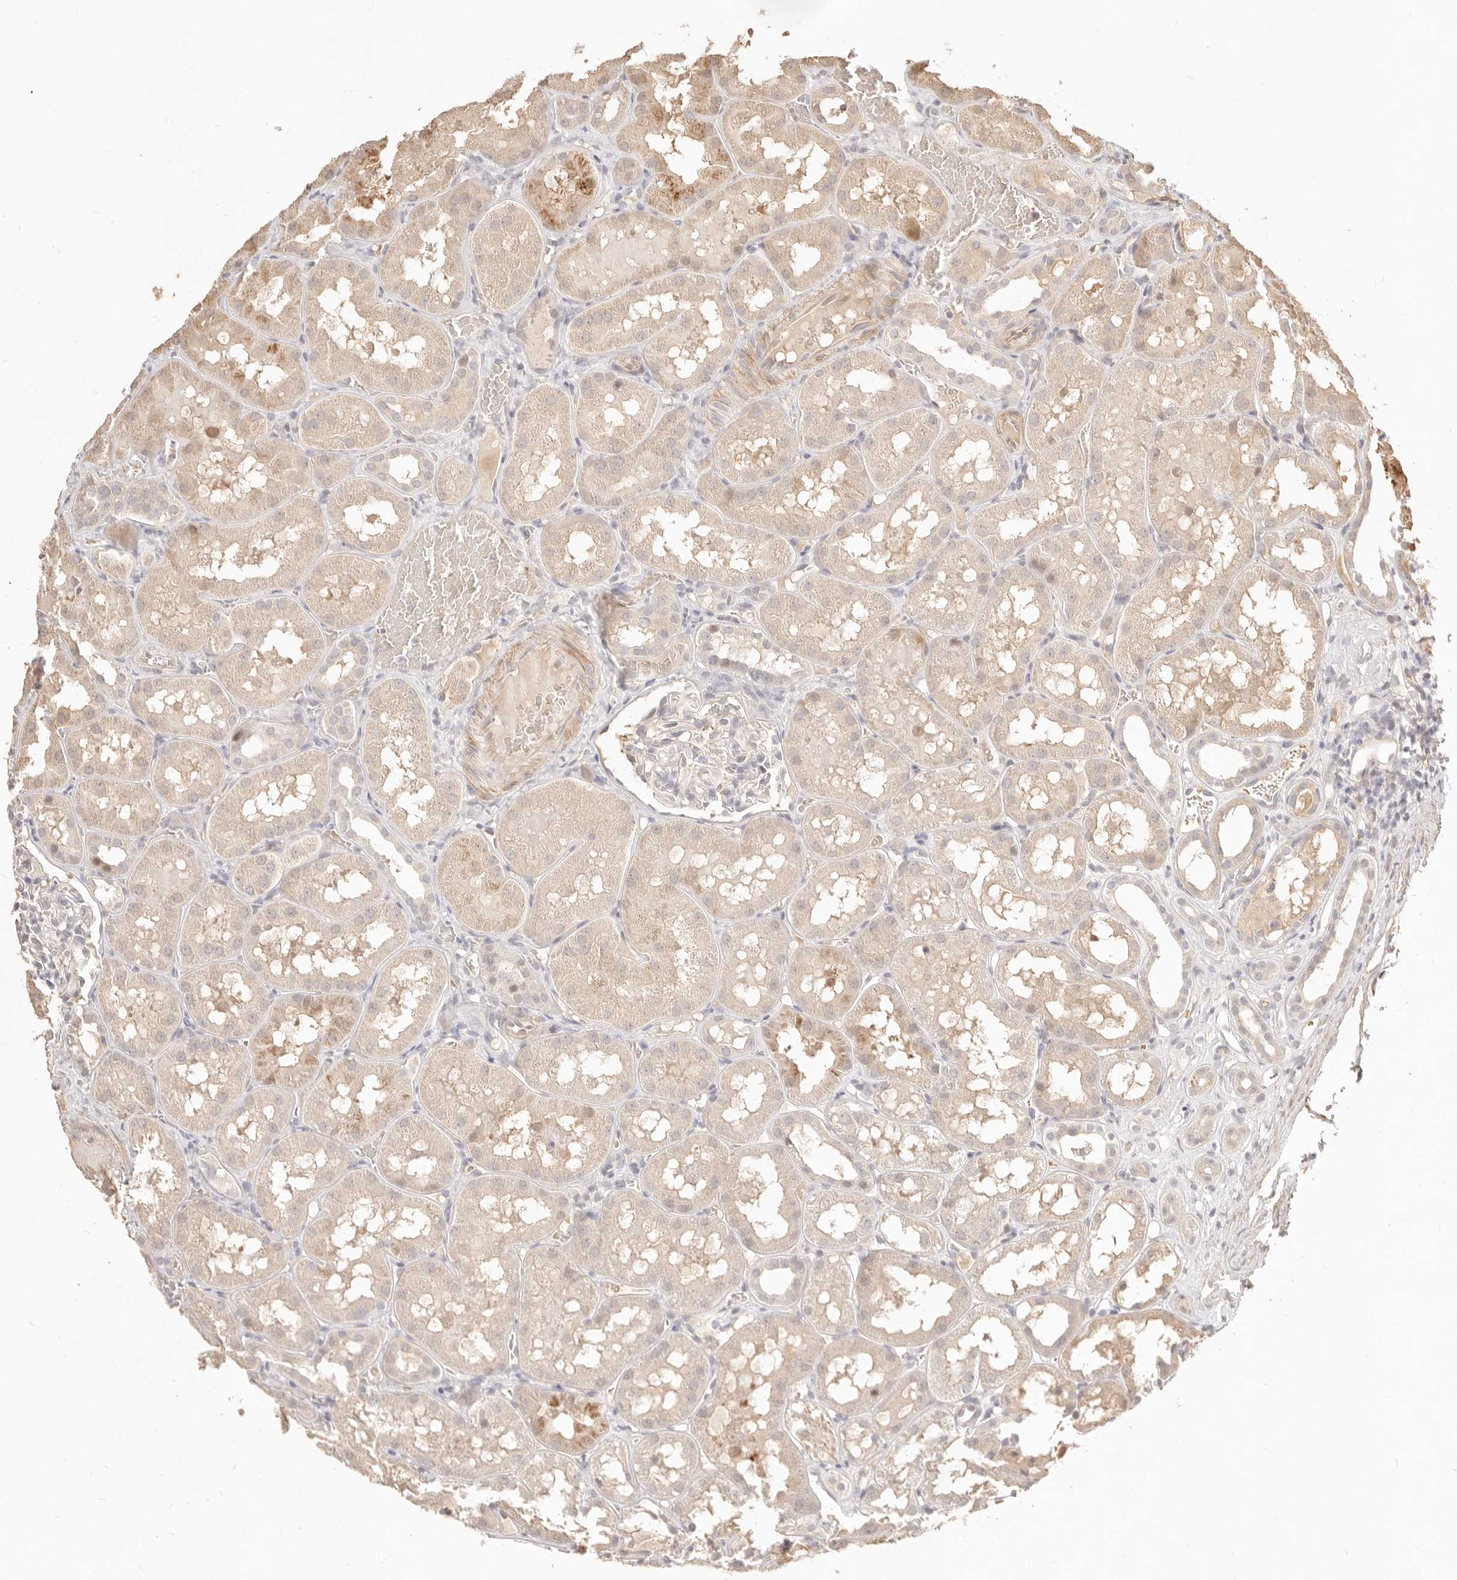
{"staining": {"intensity": "negative", "quantity": "none", "location": "none"}, "tissue": "kidney", "cell_type": "Cells in glomeruli", "image_type": "normal", "snomed": [{"axis": "morphology", "description": "Normal tissue, NOS"}, {"axis": "topography", "description": "Kidney"}, {"axis": "topography", "description": "Urinary bladder"}], "caption": "Cells in glomeruli show no significant staining in benign kidney. (DAB immunohistochemistry (IHC) with hematoxylin counter stain).", "gene": "MEP1A", "patient": {"sex": "male", "age": 16}}